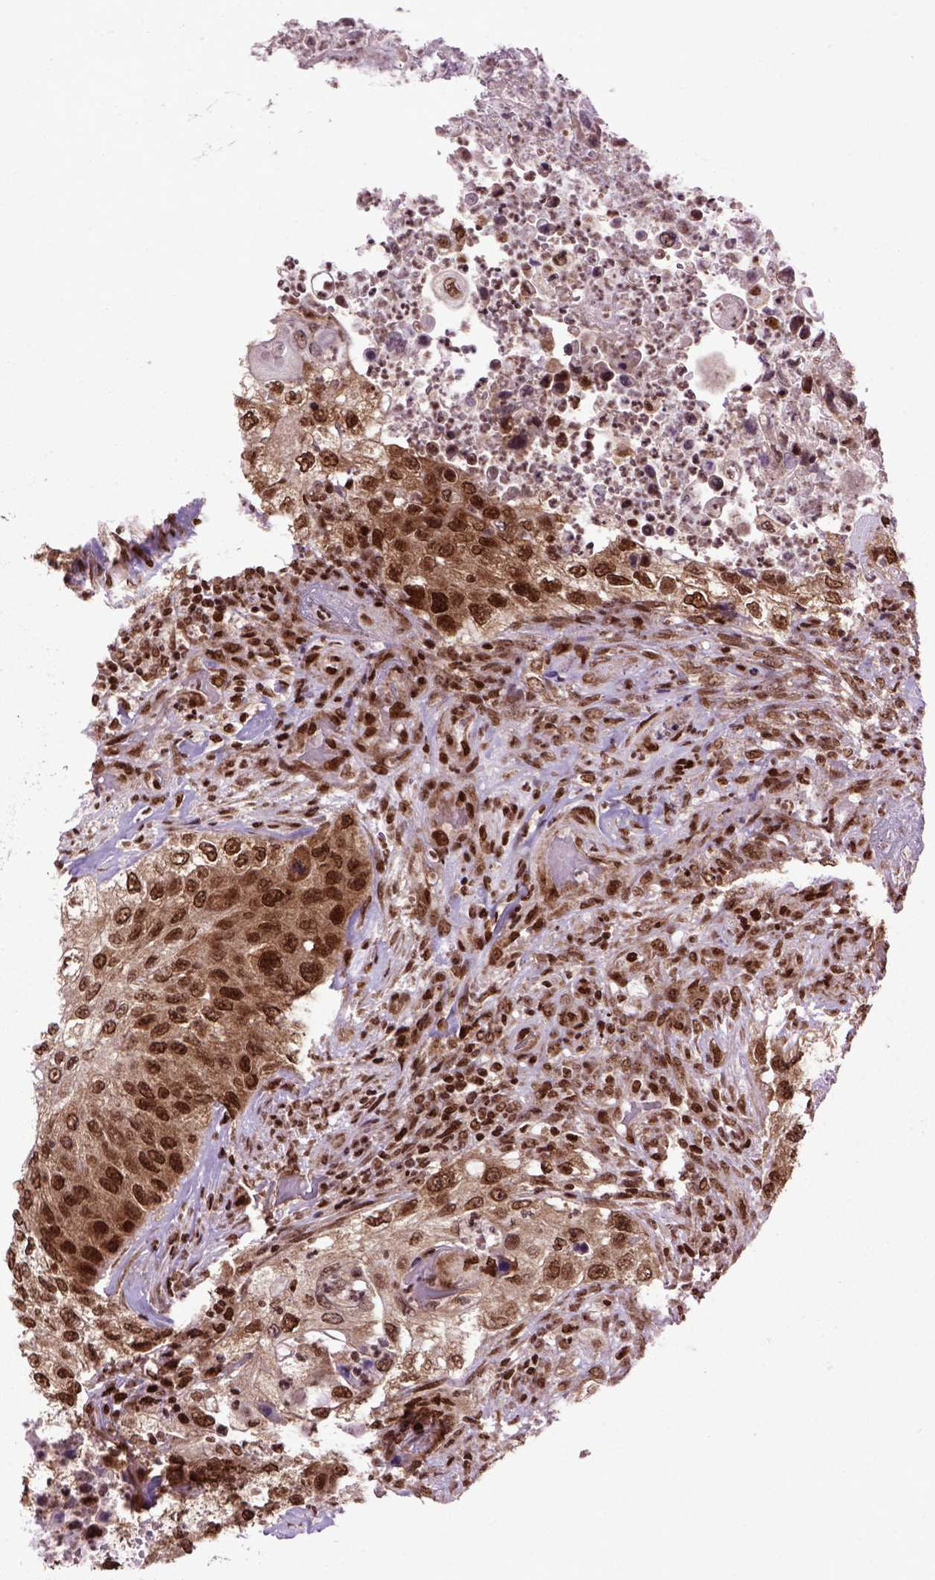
{"staining": {"intensity": "strong", "quantity": ">75%", "location": "cytoplasmic/membranous,nuclear"}, "tissue": "urothelial cancer", "cell_type": "Tumor cells", "image_type": "cancer", "snomed": [{"axis": "morphology", "description": "Urothelial carcinoma, High grade"}, {"axis": "topography", "description": "Urinary bladder"}], "caption": "Immunohistochemical staining of high-grade urothelial carcinoma displays high levels of strong cytoplasmic/membranous and nuclear protein positivity in about >75% of tumor cells.", "gene": "CELF1", "patient": {"sex": "female", "age": 60}}